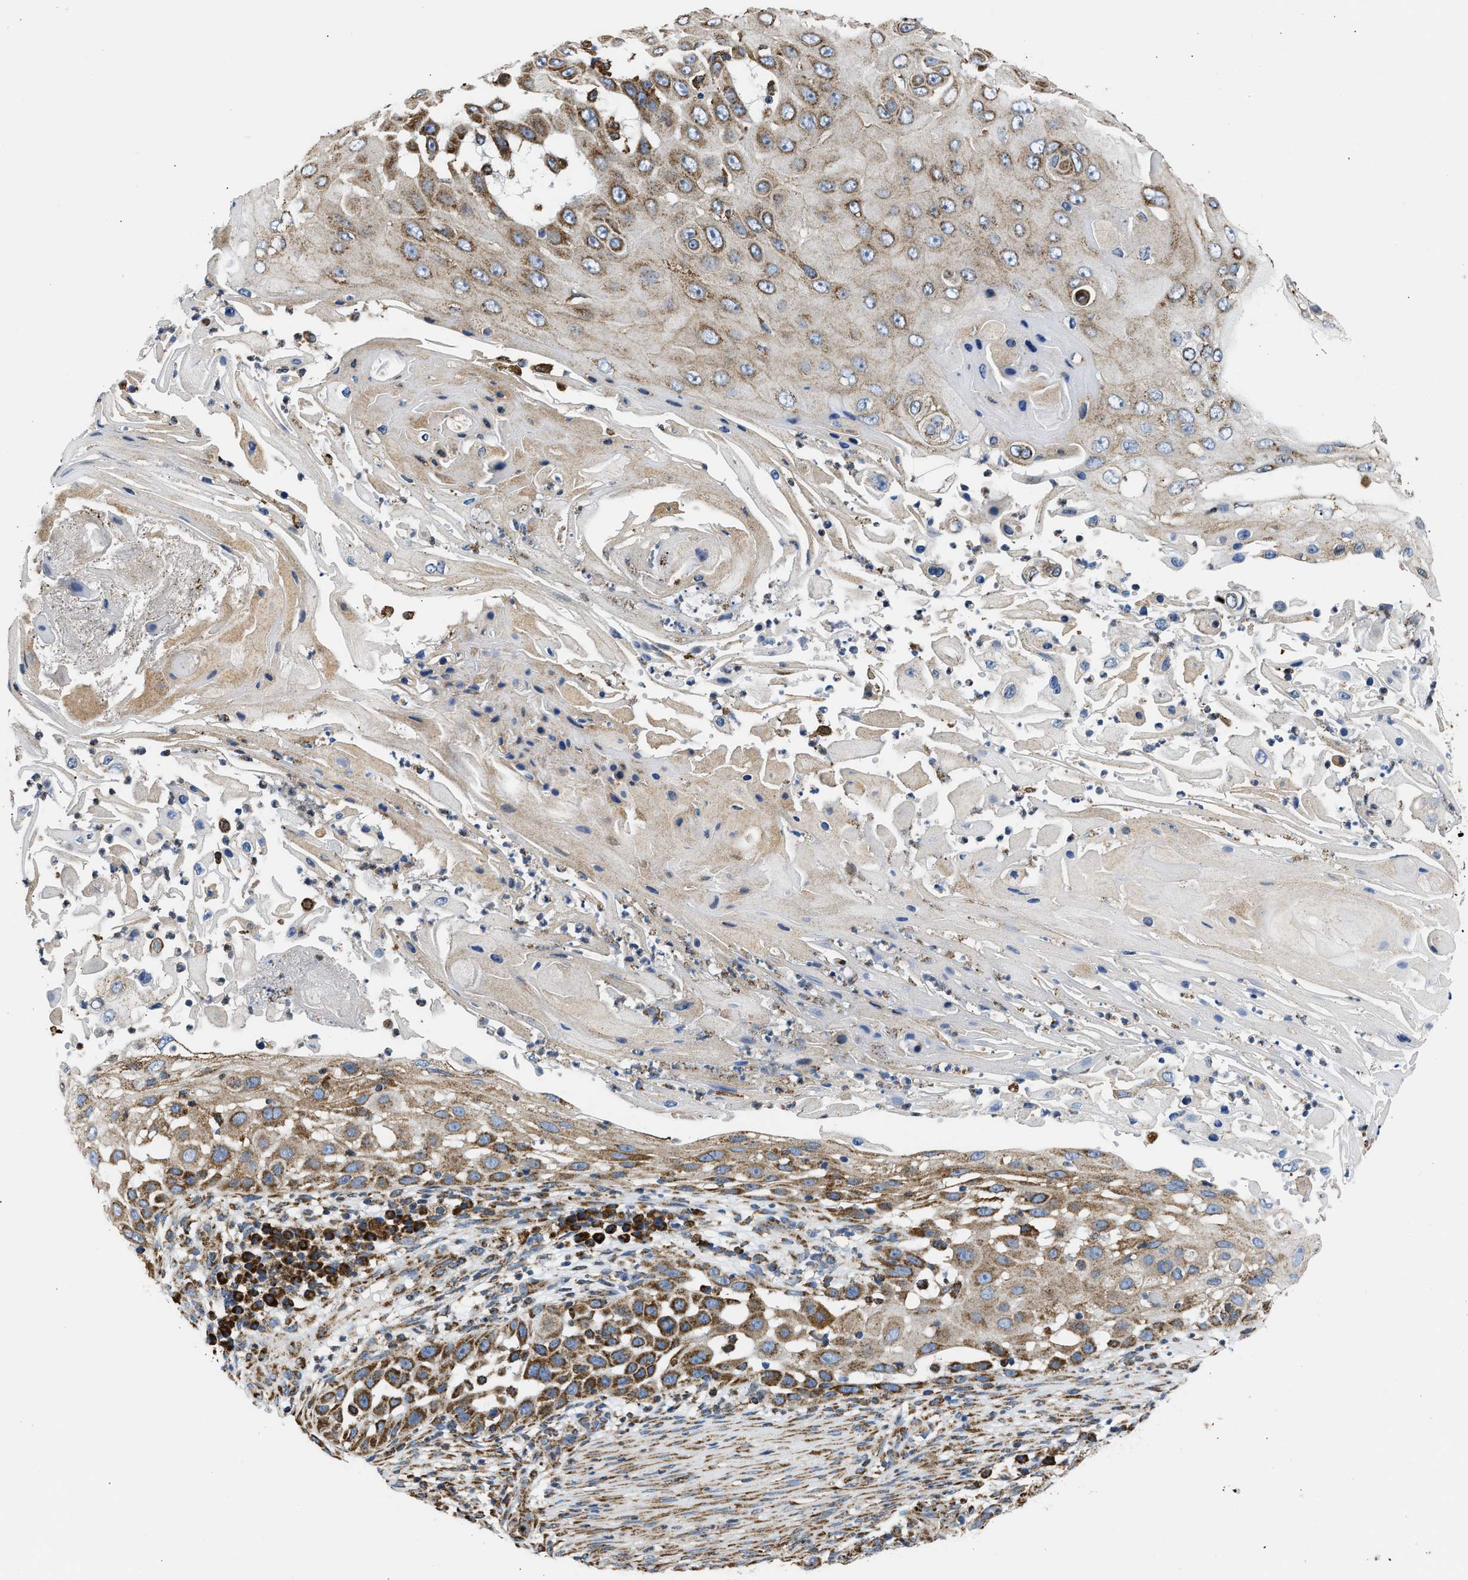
{"staining": {"intensity": "moderate", "quantity": ">75%", "location": "cytoplasmic/membranous"}, "tissue": "skin cancer", "cell_type": "Tumor cells", "image_type": "cancer", "snomed": [{"axis": "morphology", "description": "Squamous cell carcinoma, NOS"}, {"axis": "topography", "description": "Skin"}], "caption": "Immunohistochemical staining of human skin cancer shows medium levels of moderate cytoplasmic/membranous positivity in about >75% of tumor cells.", "gene": "CYCS", "patient": {"sex": "female", "age": 44}}